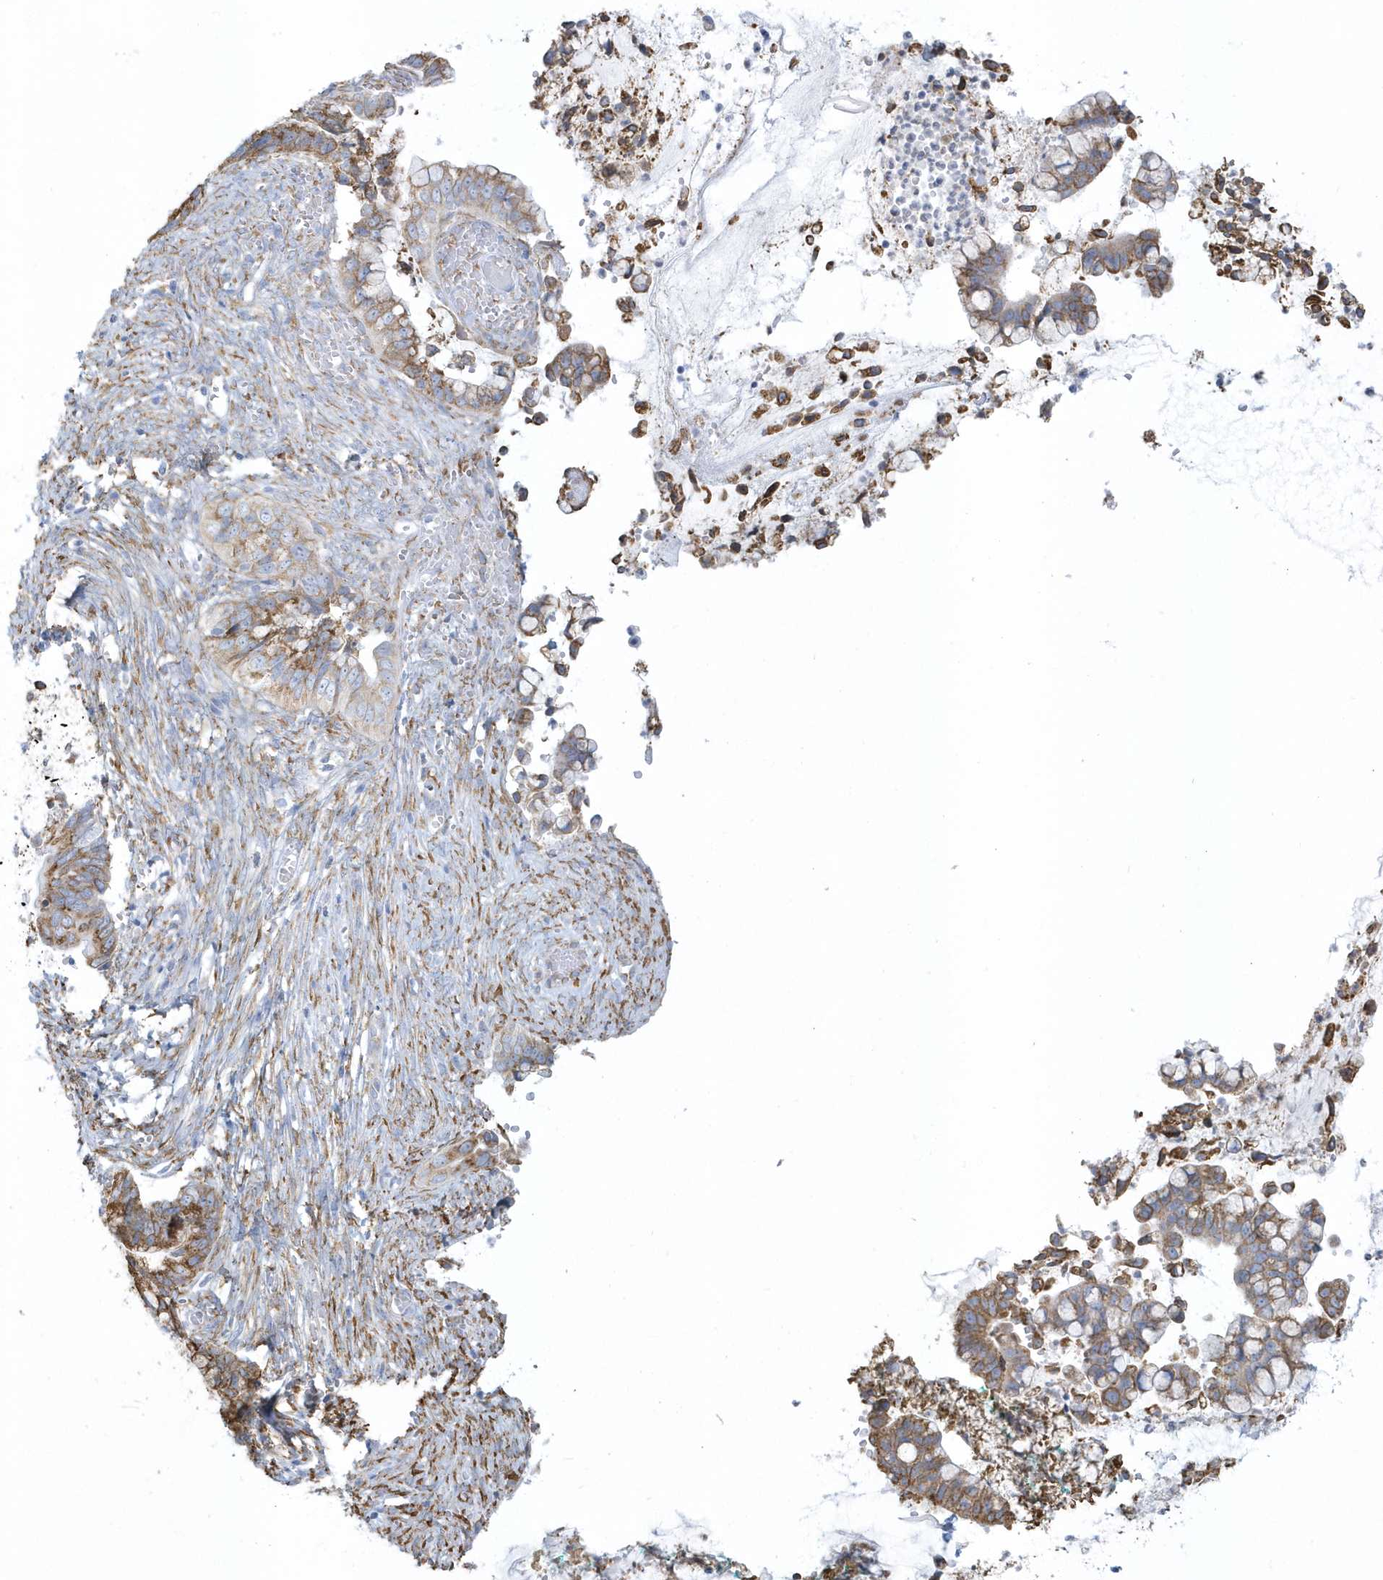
{"staining": {"intensity": "moderate", "quantity": ">75%", "location": "cytoplasmic/membranous"}, "tissue": "cervical cancer", "cell_type": "Tumor cells", "image_type": "cancer", "snomed": [{"axis": "morphology", "description": "Adenocarcinoma, NOS"}, {"axis": "topography", "description": "Cervix"}], "caption": "The immunohistochemical stain highlights moderate cytoplasmic/membranous positivity in tumor cells of cervical cancer tissue.", "gene": "DCAF1", "patient": {"sex": "female", "age": 44}}